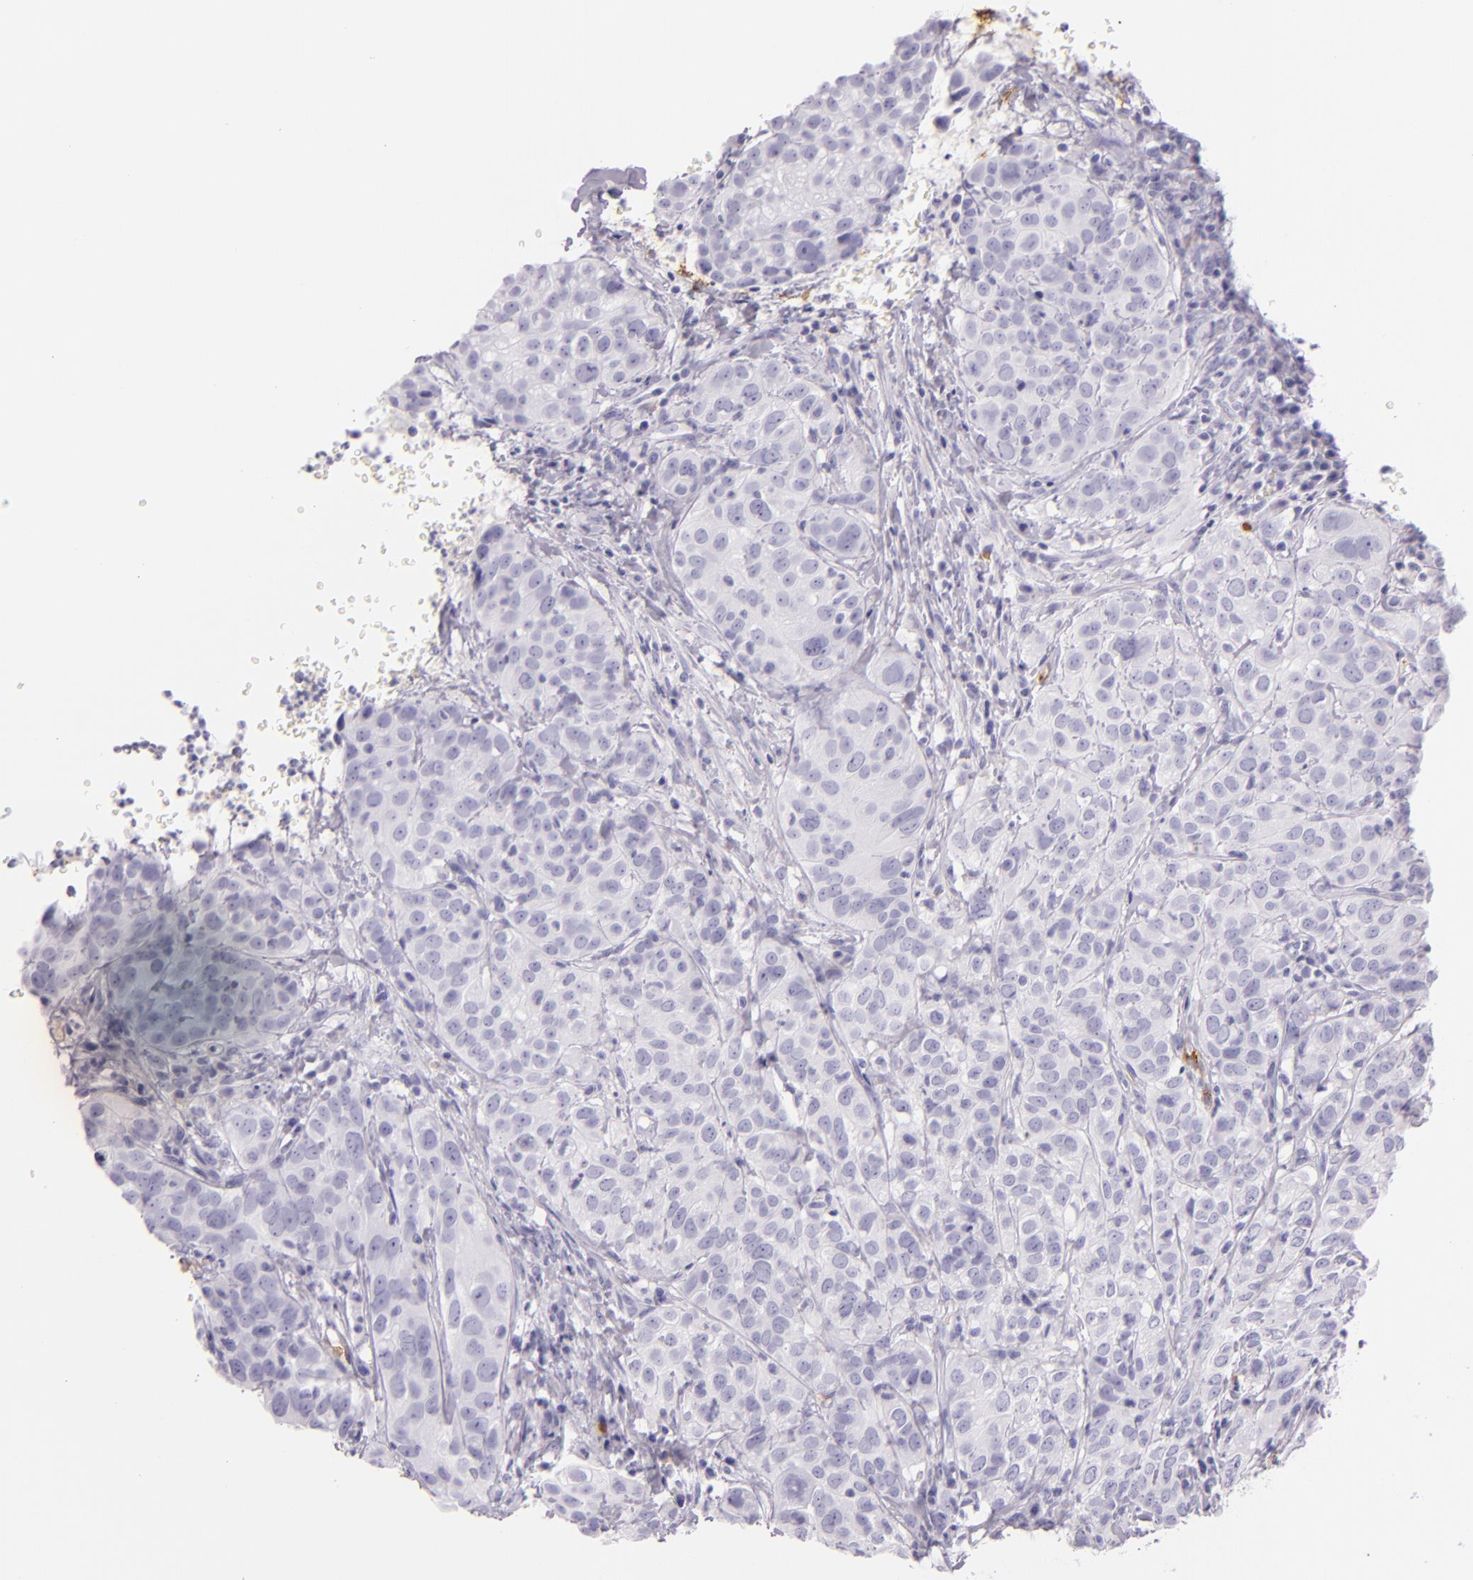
{"staining": {"intensity": "negative", "quantity": "none", "location": "none"}, "tissue": "cervical cancer", "cell_type": "Tumor cells", "image_type": "cancer", "snomed": [{"axis": "morphology", "description": "Squamous cell carcinoma, NOS"}, {"axis": "topography", "description": "Cervix"}], "caption": "This is an IHC image of human cervical cancer (squamous cell carcinoma). There is no expression in tumor cells.", "gene": "SELP", "patient": {"sex": "female", "age": 38}}